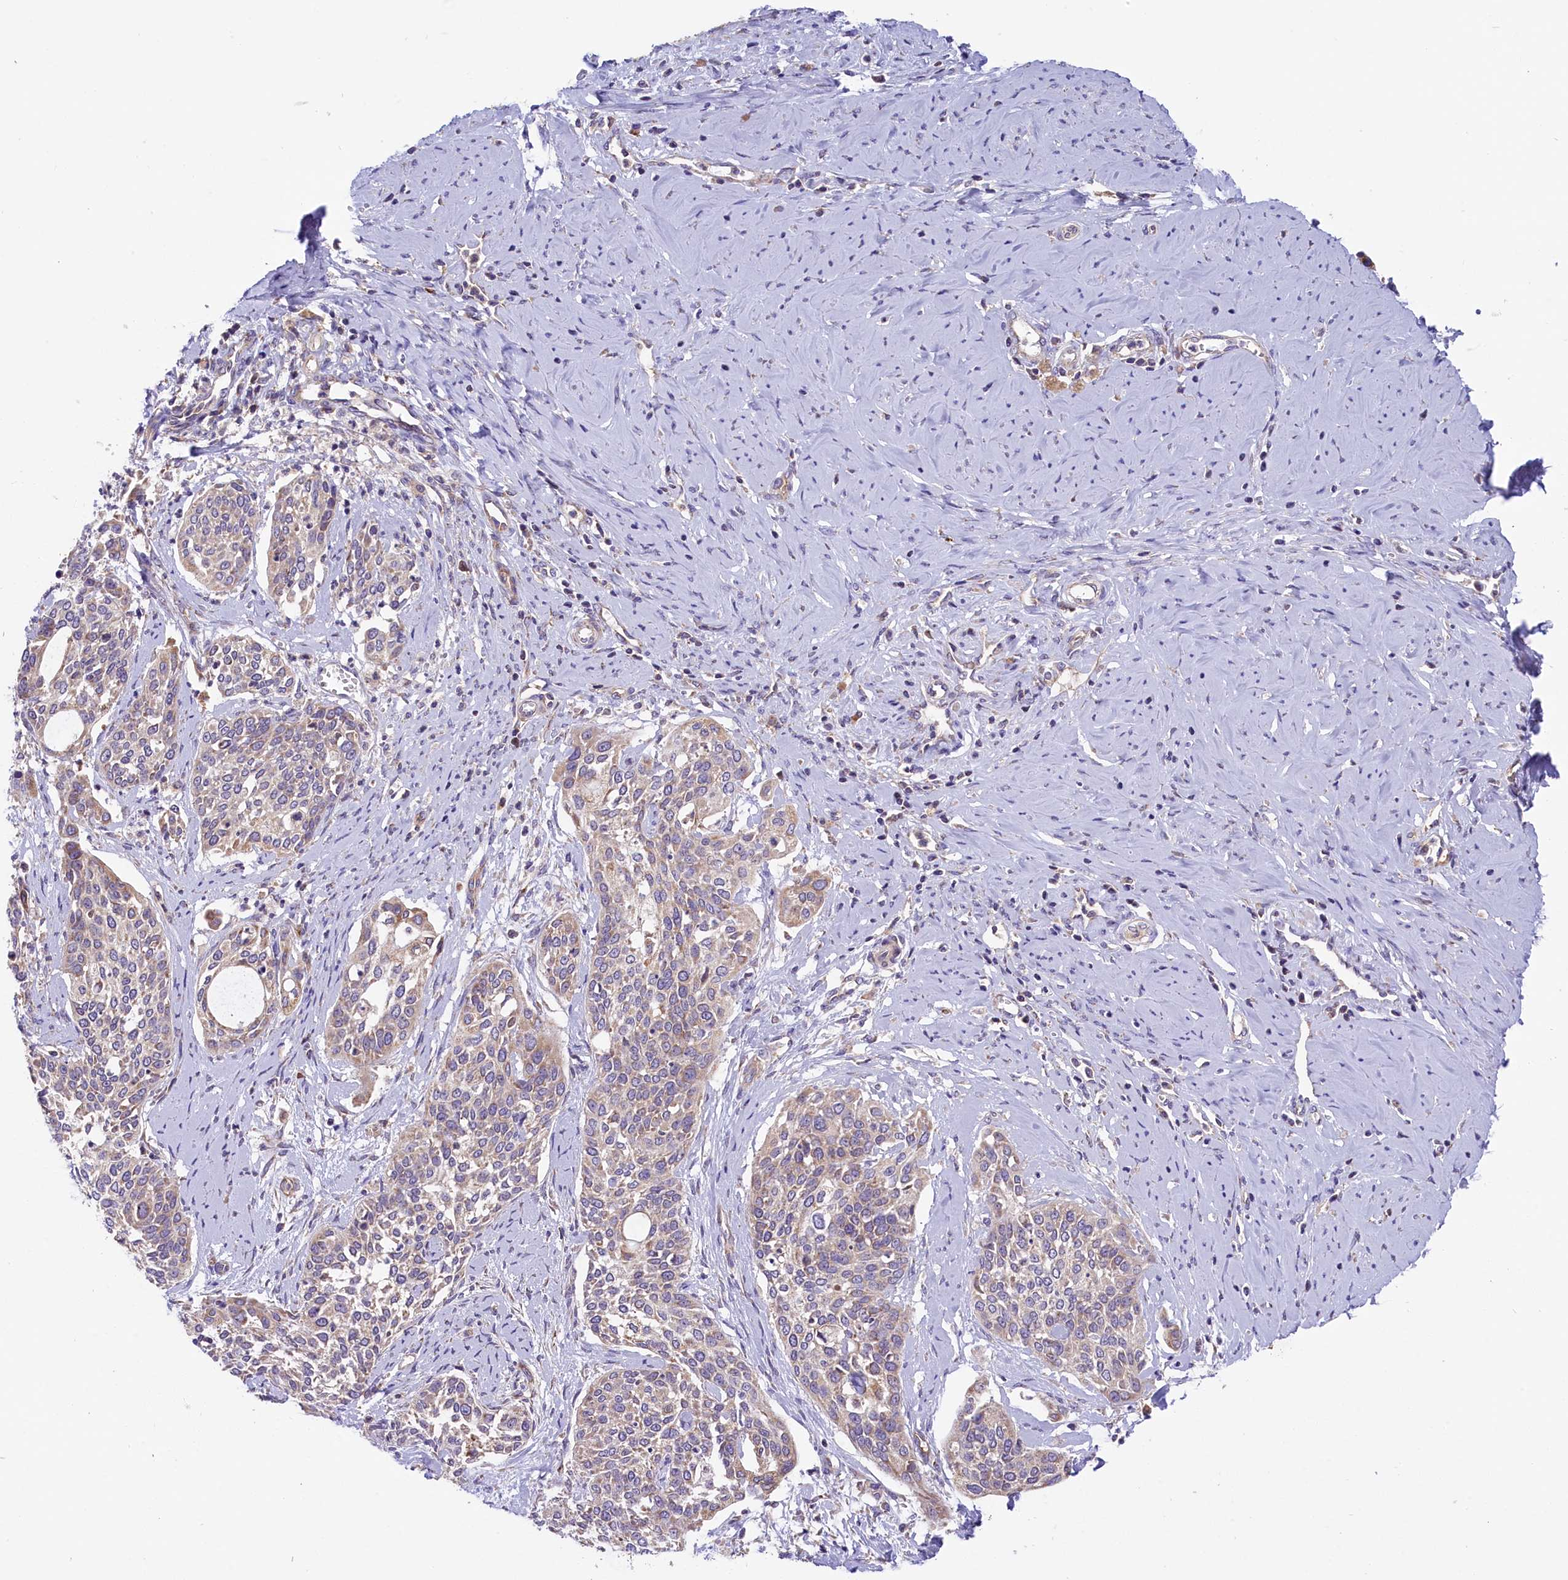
{"staining": {"intensity": "moderate", "quantity": "<25%", "location": "cytoplasmic/membranous"}, "tissue": "cervical cancer", "cell_type": "Tumor cells", "image_type": "cancer", "snomed": [{"axis": "morphology", "description": "Squamous cell carcinoma, NOS"}, {"axis": "topography", "description": "Cervix"}], "caption": "A brown stain shows moderate cytoplasmic/membranous expression of a protein in squamous cell carcinoma (cervical) tumor cells. (IHC, brightfield microscopy, high magnification).", "gene": "DNAJB9", "patient": {"sex": "female", "age": 44}}